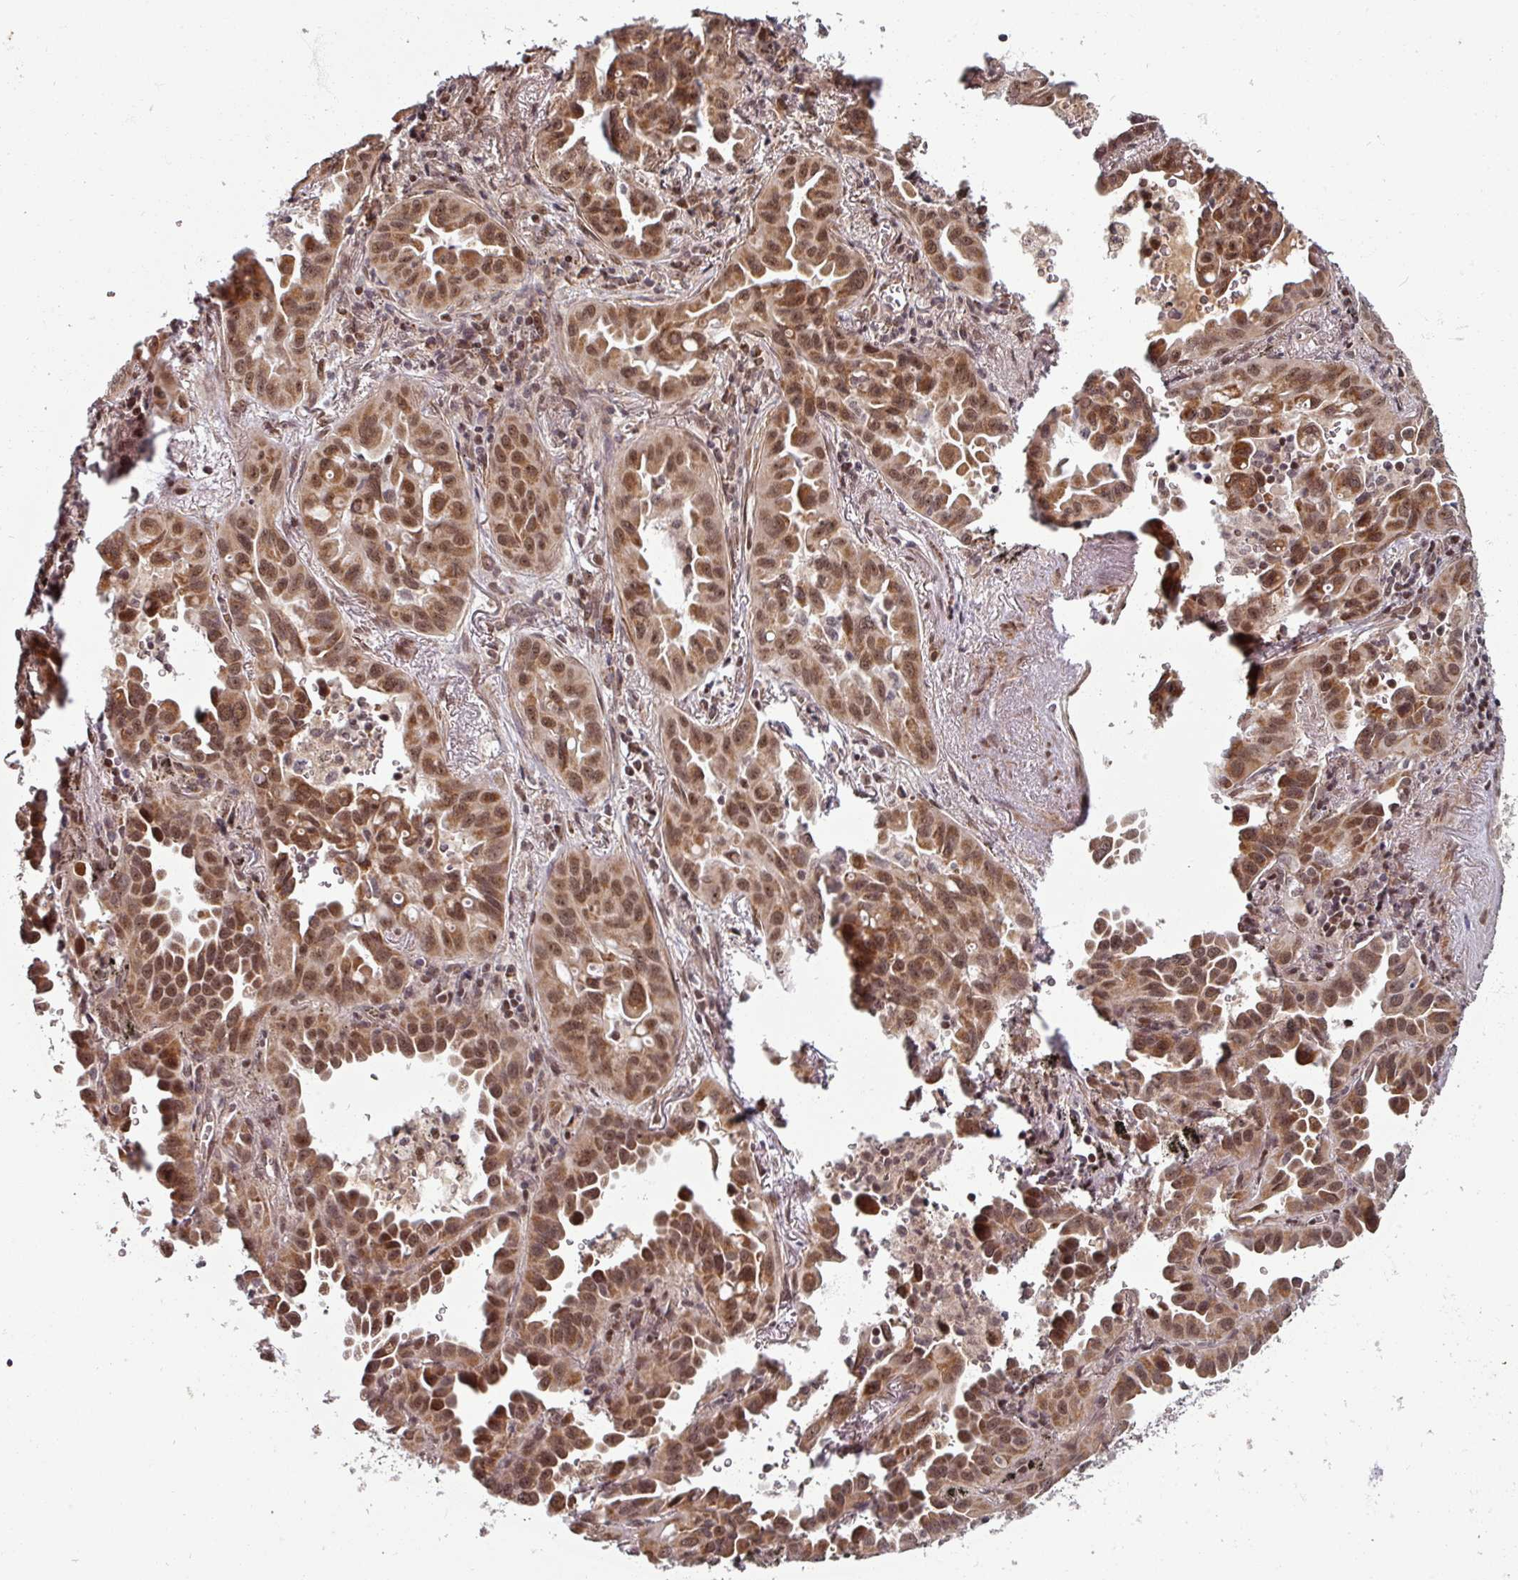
{"staining": {"intensity": "moderate", "quantity": ">75%", "location": "cytoplasmic/membranous,nuclear"}, "tissue": "lung cancer", "cell_type": "Tumor cells", "image_type": "cancer", "snomed": [{"axis": "morphology", "description": "Adenocarcinoma, NOS"}, {"axis": "topography", "description": "Lung"}], "caption": "Immunohistochemical staining of human lung cancer (adenocarcinoma) exhibits moderate cytoplasmic/membranous and nuclear protein staining in approximately >75% of tumor cells. (DAB (3,3'-diaminobenzidine) = brown stain, brightfield microscopy at high magnification).", "gene": "SWI5", "patient": {"sex": "male", "age": 68}}